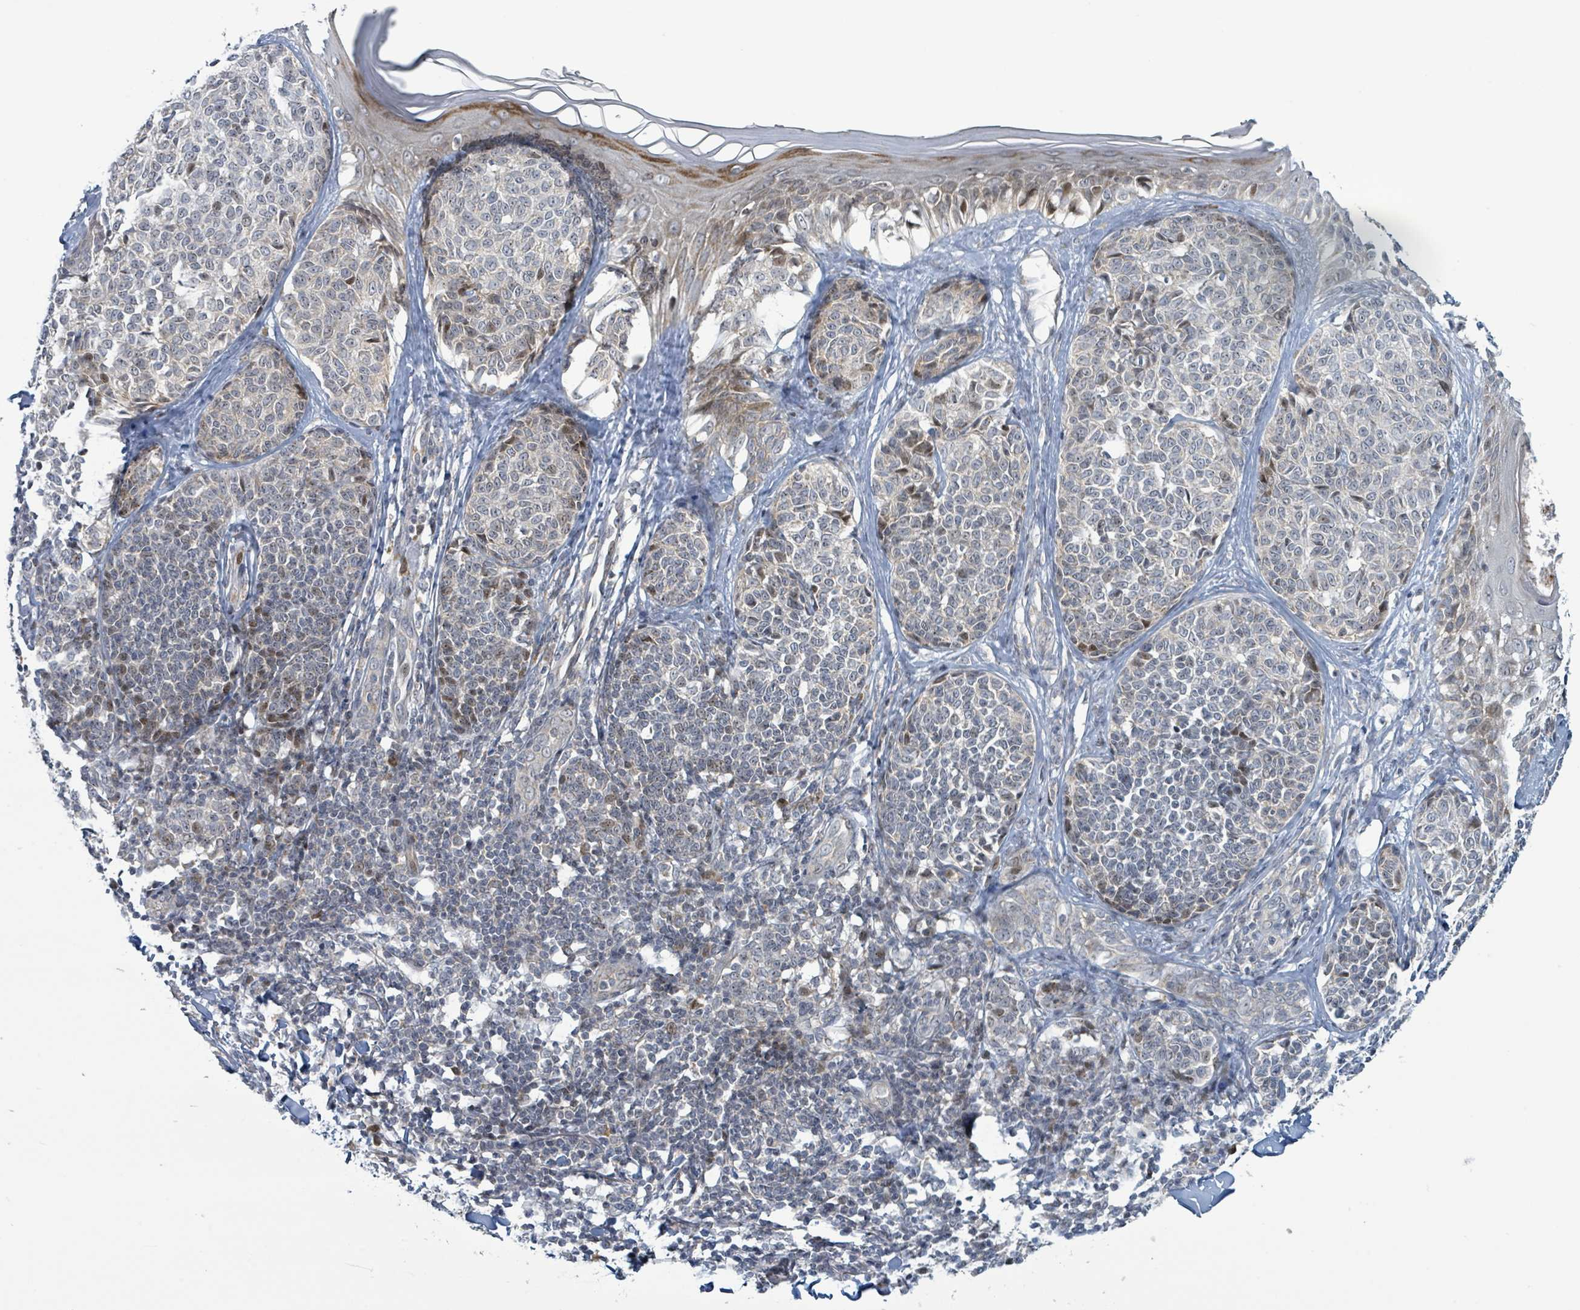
{"staining": {"intensity": "negative", "quantity": "none", "location": "none"}, "tissue": "melanoma", "cell_type": "Tumor cells", "image_type": "cancer", "snomed": [{"axis": "morphology", "description": "Malignant melanoma, NOS"}, {"axis": "topography", "description": "Skin of upper extremity"}], "caption": "Histopathology image shows no significant protein positivity in tumor cells of melanoma.", "gene": "RPL32", "patient": {"sex": "male", "age": 40}}